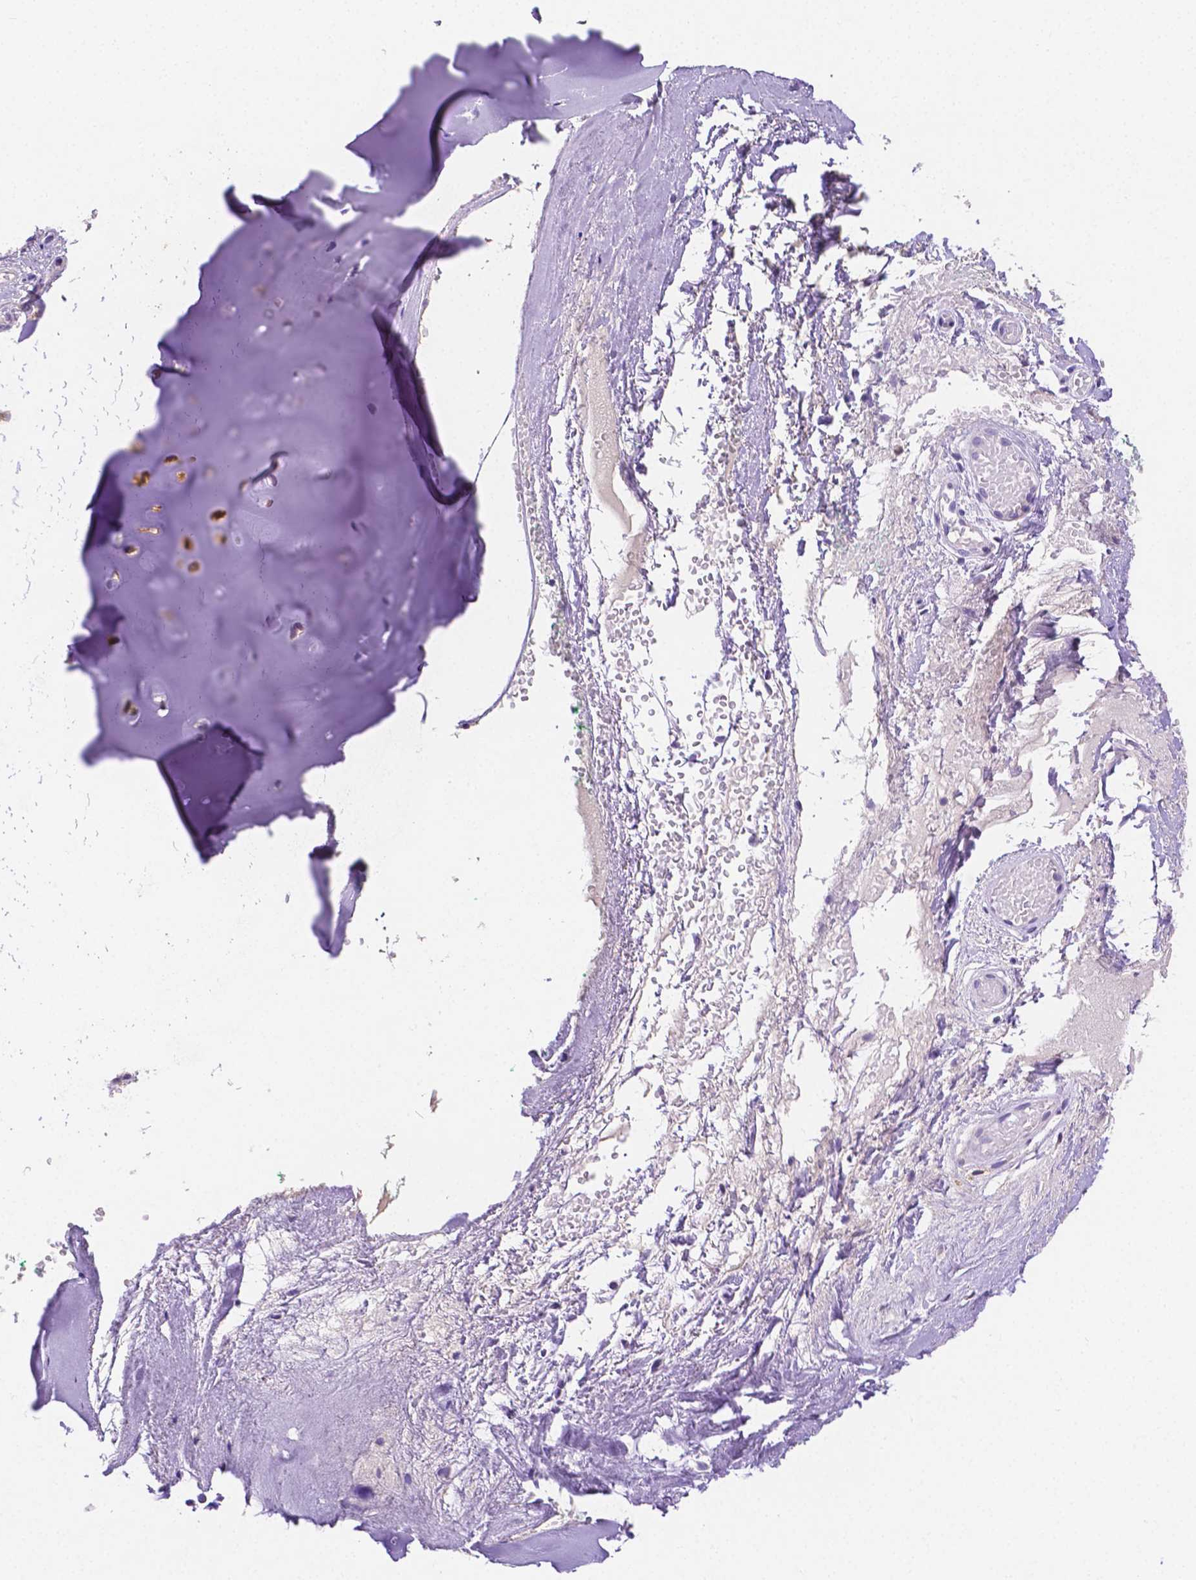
{"staining": {"intensity": "negative", "quantity": "none", "location": "none"}, "tissue": "adipose tissue", "cell_type": "Adipocytes", "image_type": "normal", "snomed": [{"axis": "morphology", "description": "Normal tissue, NOS"}, {"axis": "morphology", "description": "Basal cell carcinoma"}, {"axis": "topography", "description": "Cartilage tissue"}, {"axis": "topography", "description": "Nasopharynx"}, {"axis": "topography", "description": "Oral tissue"}], "caption": "The immunohistochemistry (IHC) photomicrograph has no significant expression in adipocytes of adipose tissue.", "gene": "NXPH2", "patient": {"sex": "female", "age": 77}}